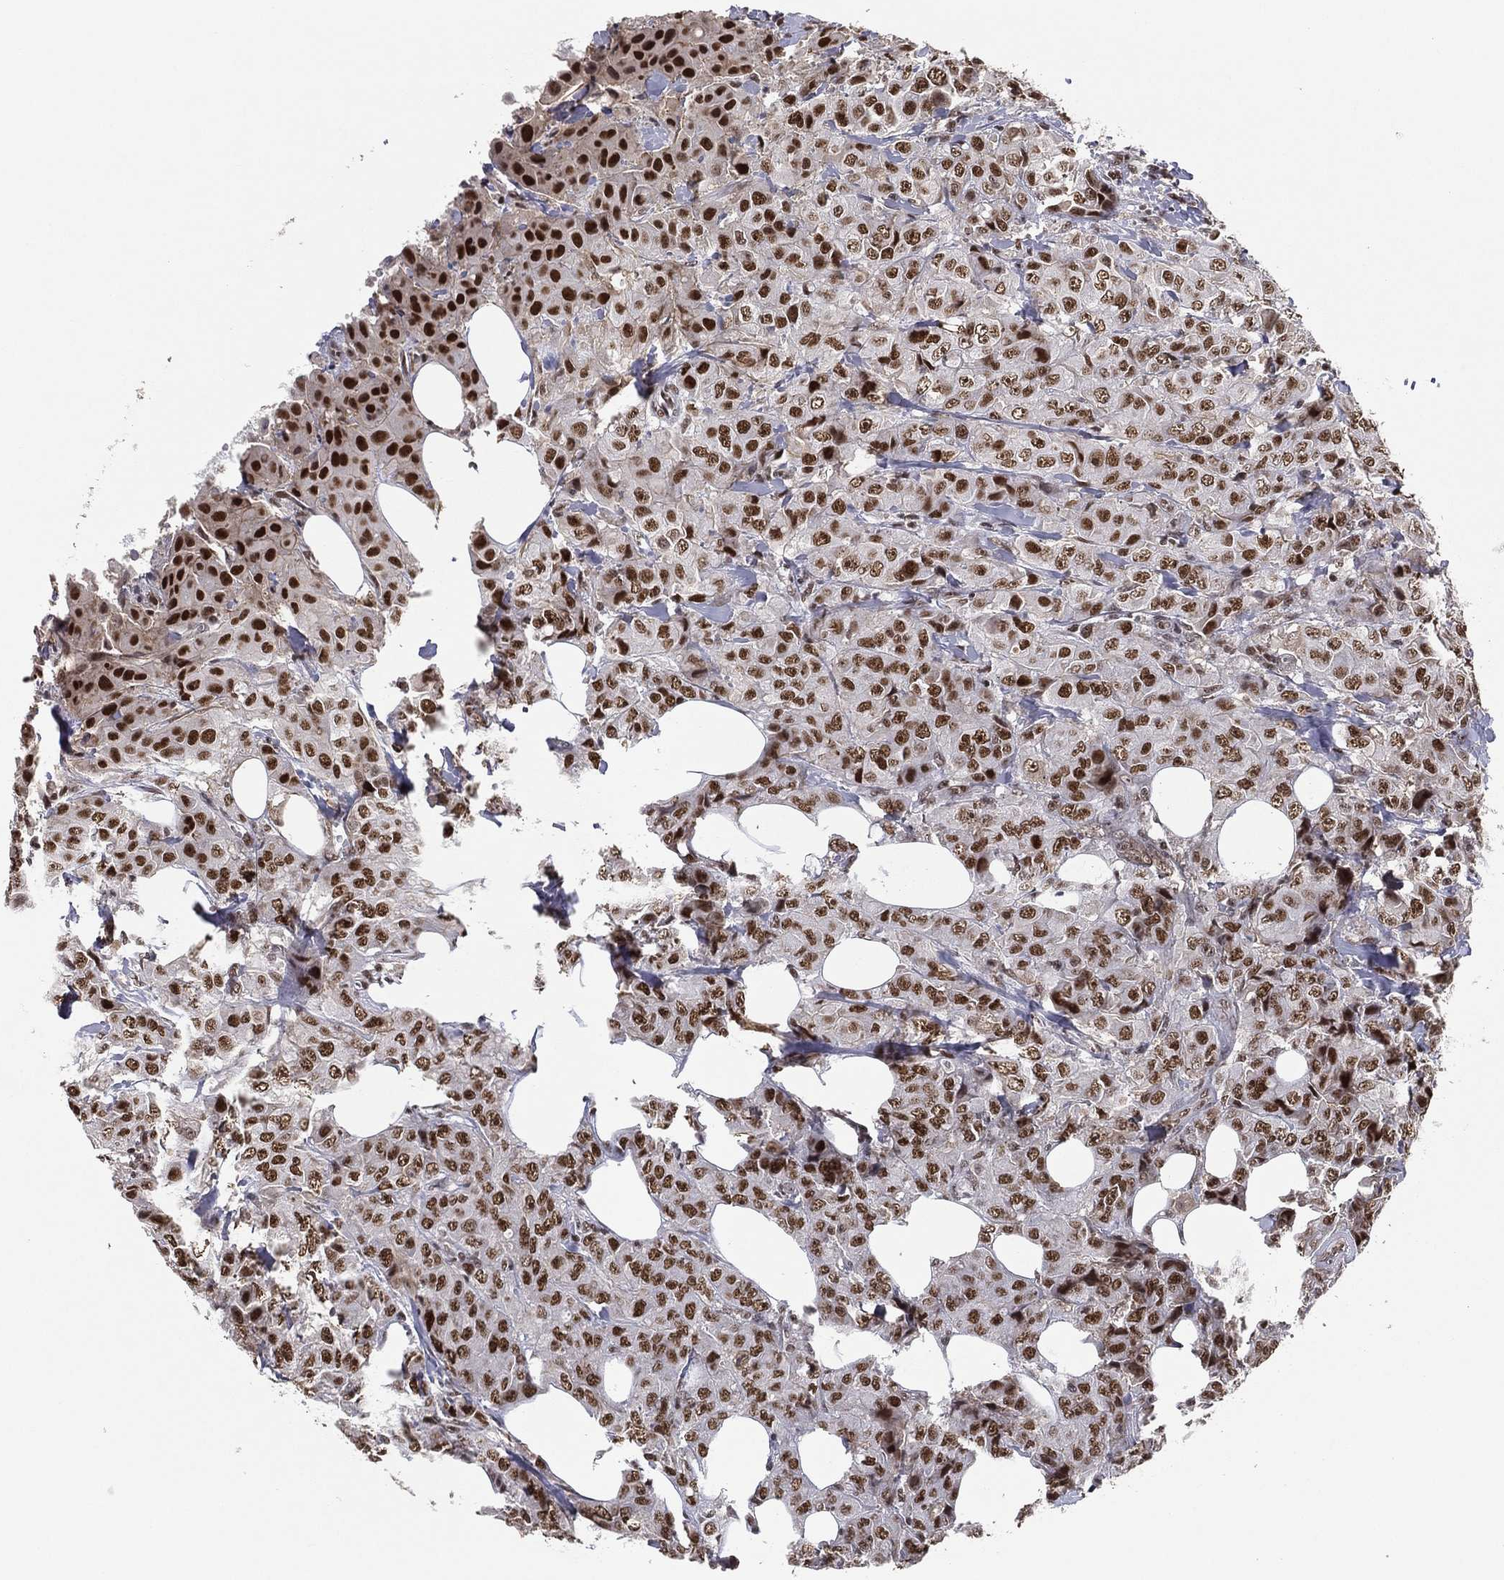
{"staining": {"intensity": "strong", "quantity": "25%-75%", "location": "nuclear"}, "tissue": "breast cancer", "cell_type": "Tumor cells", "image_type": "cancer", "snomed": [{"axis": "morphology", "description": "Duct carcinoma"}, {"axis": "topography", "description": "Breast"}], "caption": "A photomicrograph of breast cancer (intraductal carcinoma) stained for a protein exhibits strong nuclear brown staining in tumor cells. (Stains: DAB in brown, nuclei in blue, Microscopy: brightfield microscopy at high magnification).", "gene": "GPALPP1", "patient": {"sex": "female", "age": 43}}